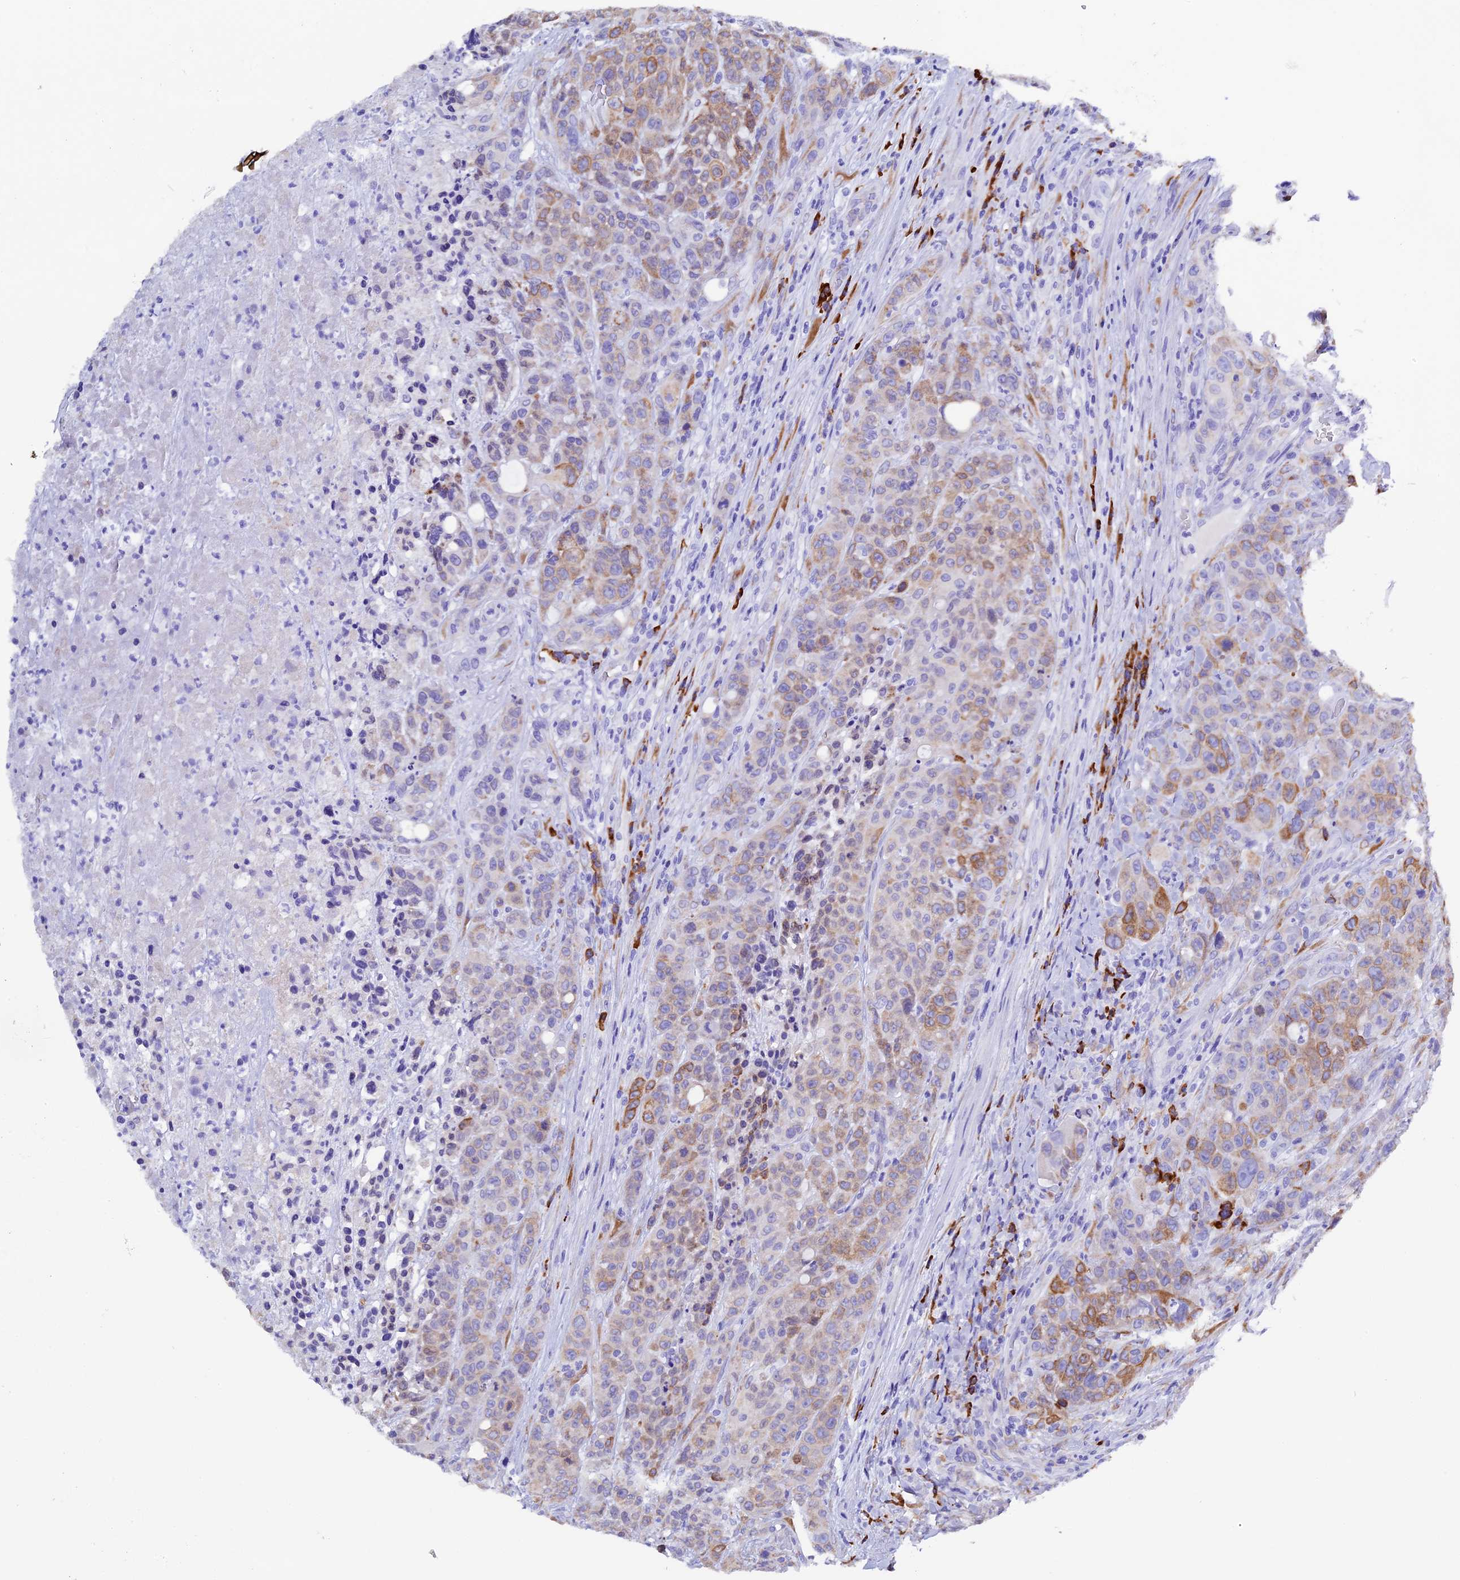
{"staining": {"intensity": "moderate", "quantity": "<25%", "location": "cytoplasmic/membranous"}, "tissue": "colorectal cancer", "cell_type": "Tumor cells", "image_type": "cancer", "snomed": [{"axis": "morphology", "description": "Adenocarcinoma, NOS"}, {"axis": "topography", "description": "Colon"}], "caption": "The micrograph reveals immunohistochemical staining of colorectal cancer. There is moderate cytoplasmic/membranous positivity is appreciated in approximately <25% of tumor cells. (DAB (3,3'-diaminobenzidine) IHC with brightfield microscopy, high magnification).", "gene": "FKBP11", "patient": {"sex": "male", "age": 62}}